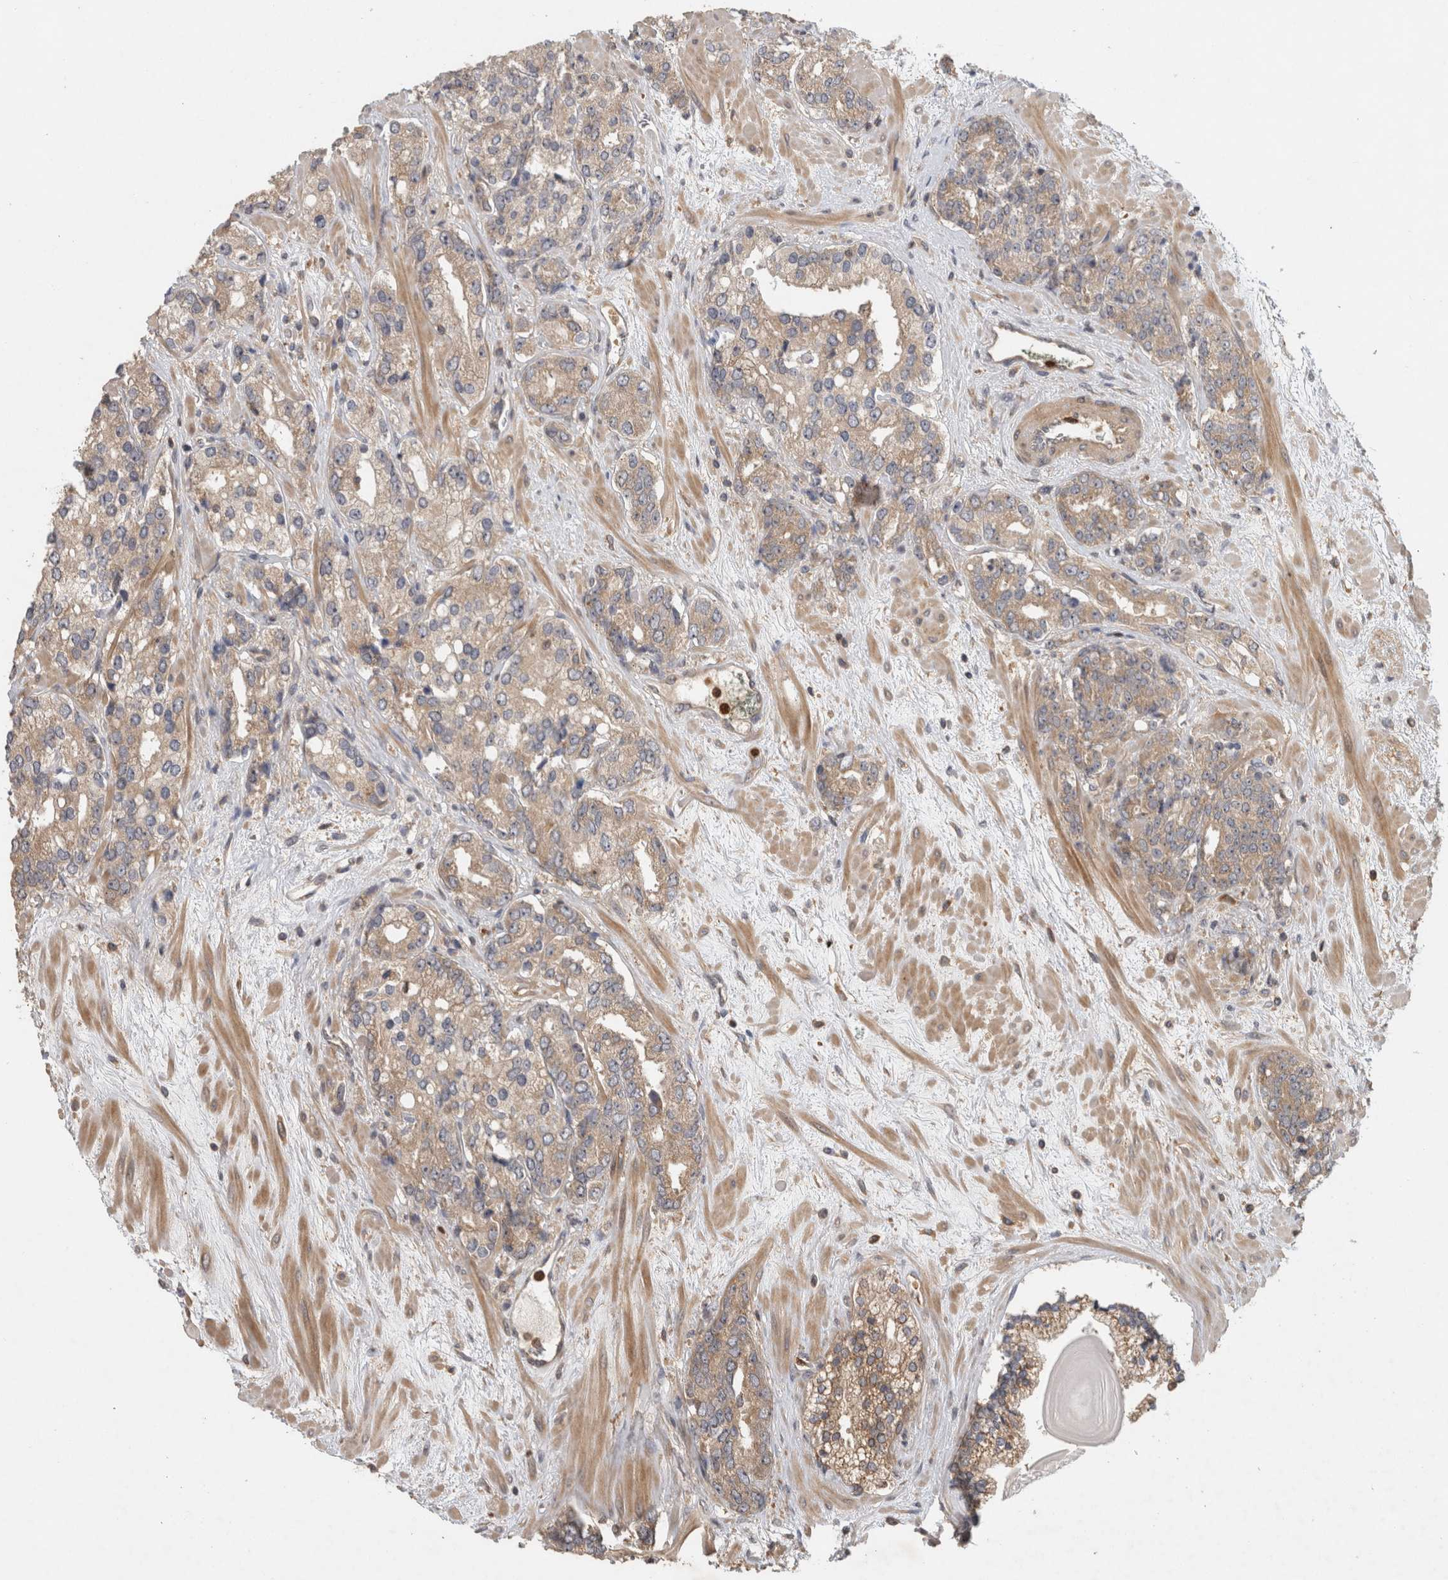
{"staining": {"intensity": "weak", "quantity": "25%-75%", "location": "cytoplasmic/membranous"}, "tissue": "prostate cancer", "cell_type": "Tumor cells", "image_type": "cancer", "snomed": [{"axis": "morphology", "description": "Adenocarcinoma, High grade"}, {"axis": "topography", "description": "Prostate"}], "caption": "Protein expression analysis of human prostate cancer (adenocarcinoma (high-grade)) reveals weak cytoplasmic/membranous expression in approximately 25%-75% of tumor cells.", "gene": "VEPH1", "patient": {"sex": "male", "age": 71}}